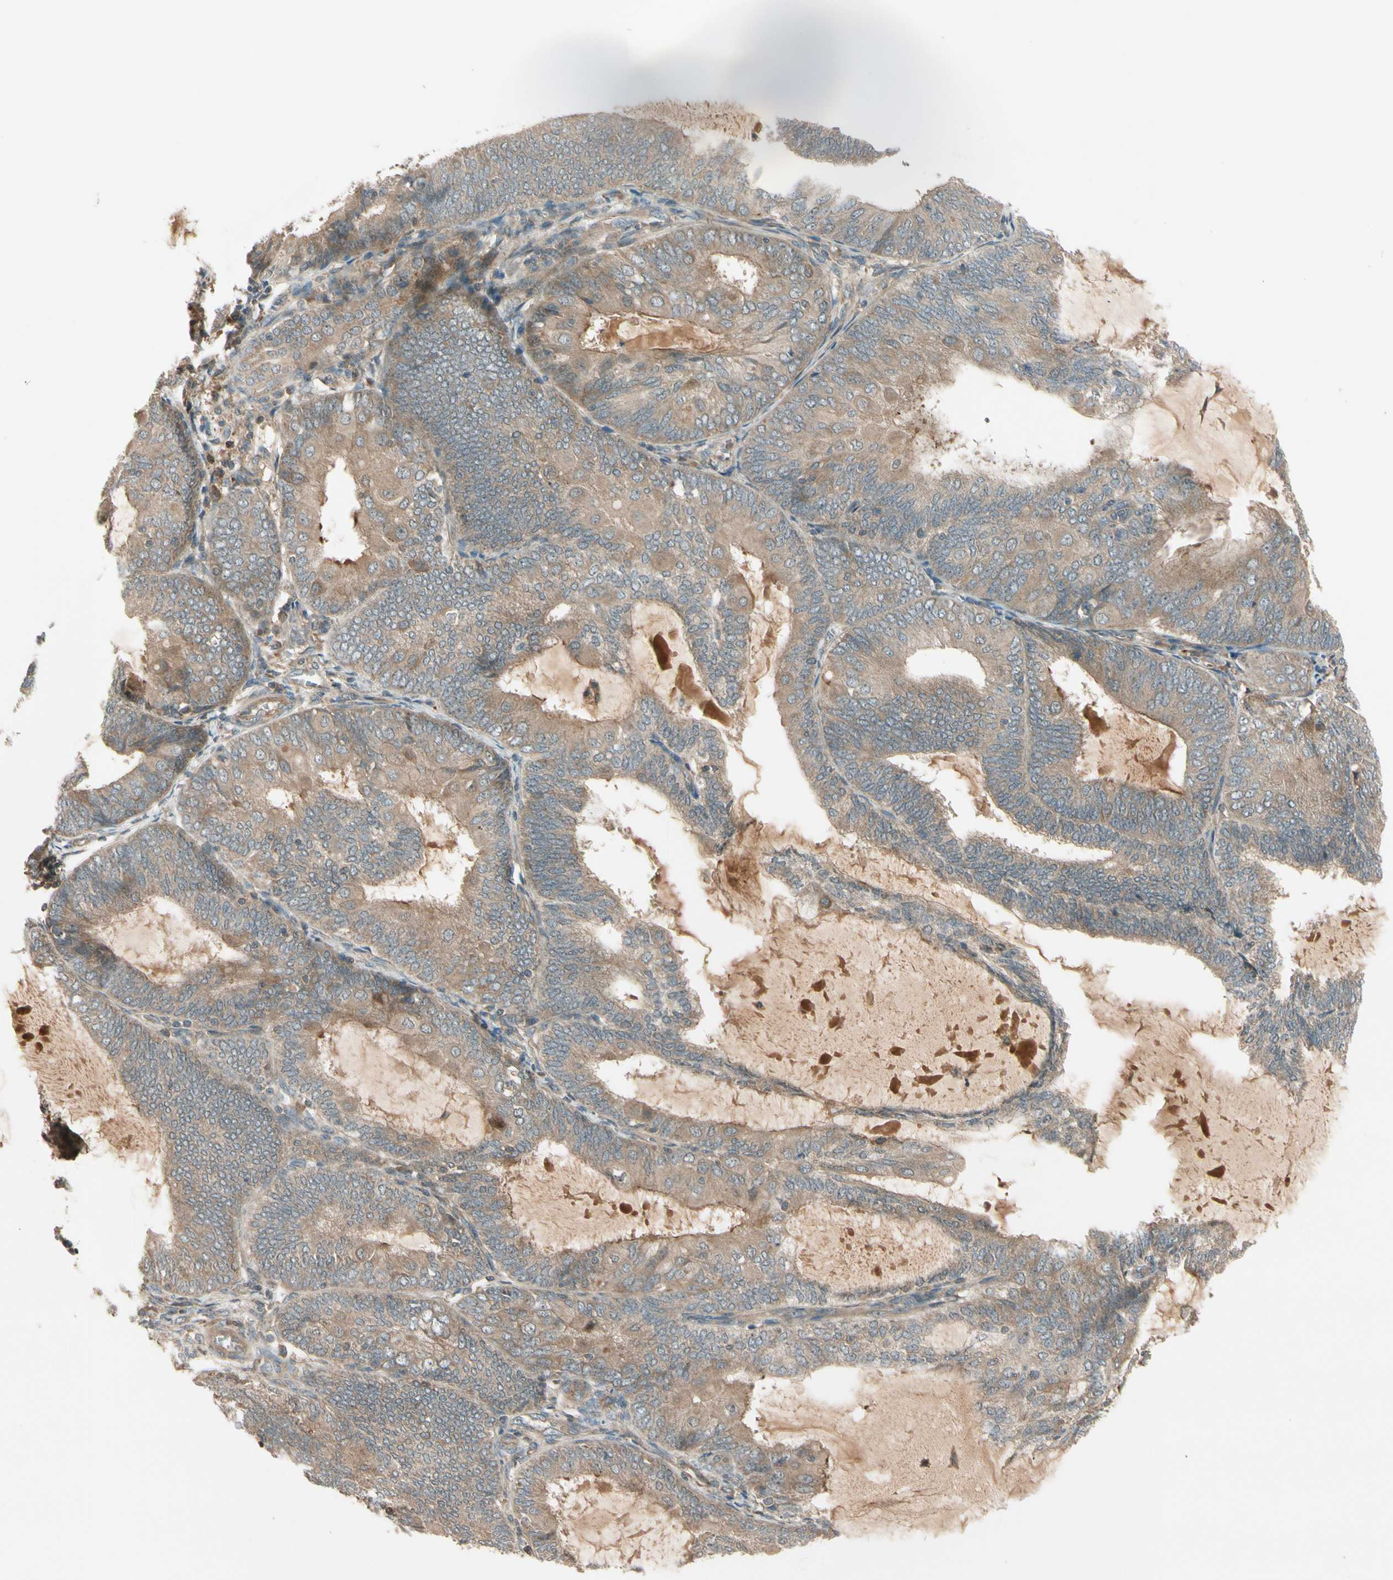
{"staining": {"intensity": "moderate", "quantity": ">75%", "location": "cytoplasmic/membranous"}, "tissue": "endometrial cancer", "cell_type": "Tumor cells", "image_type": "cancer", "snomed": [{"axis": "morphology", "description": "Adenocarcinoma, NOS"}, {"axis": "topography", "description": "Endometrium"}], "caption": "A micrograph of human endometrial adenocarcinoma stained for a protein demonstrates moderate cytoplasmic/membranous brown staining in tumor cells. (DAB (3,3'-diaminobenzidine) IHC with brightfield microscopy, high magnification).", "gene": "ACVR1C", "patient": {"sex": "female", "age": 81}}